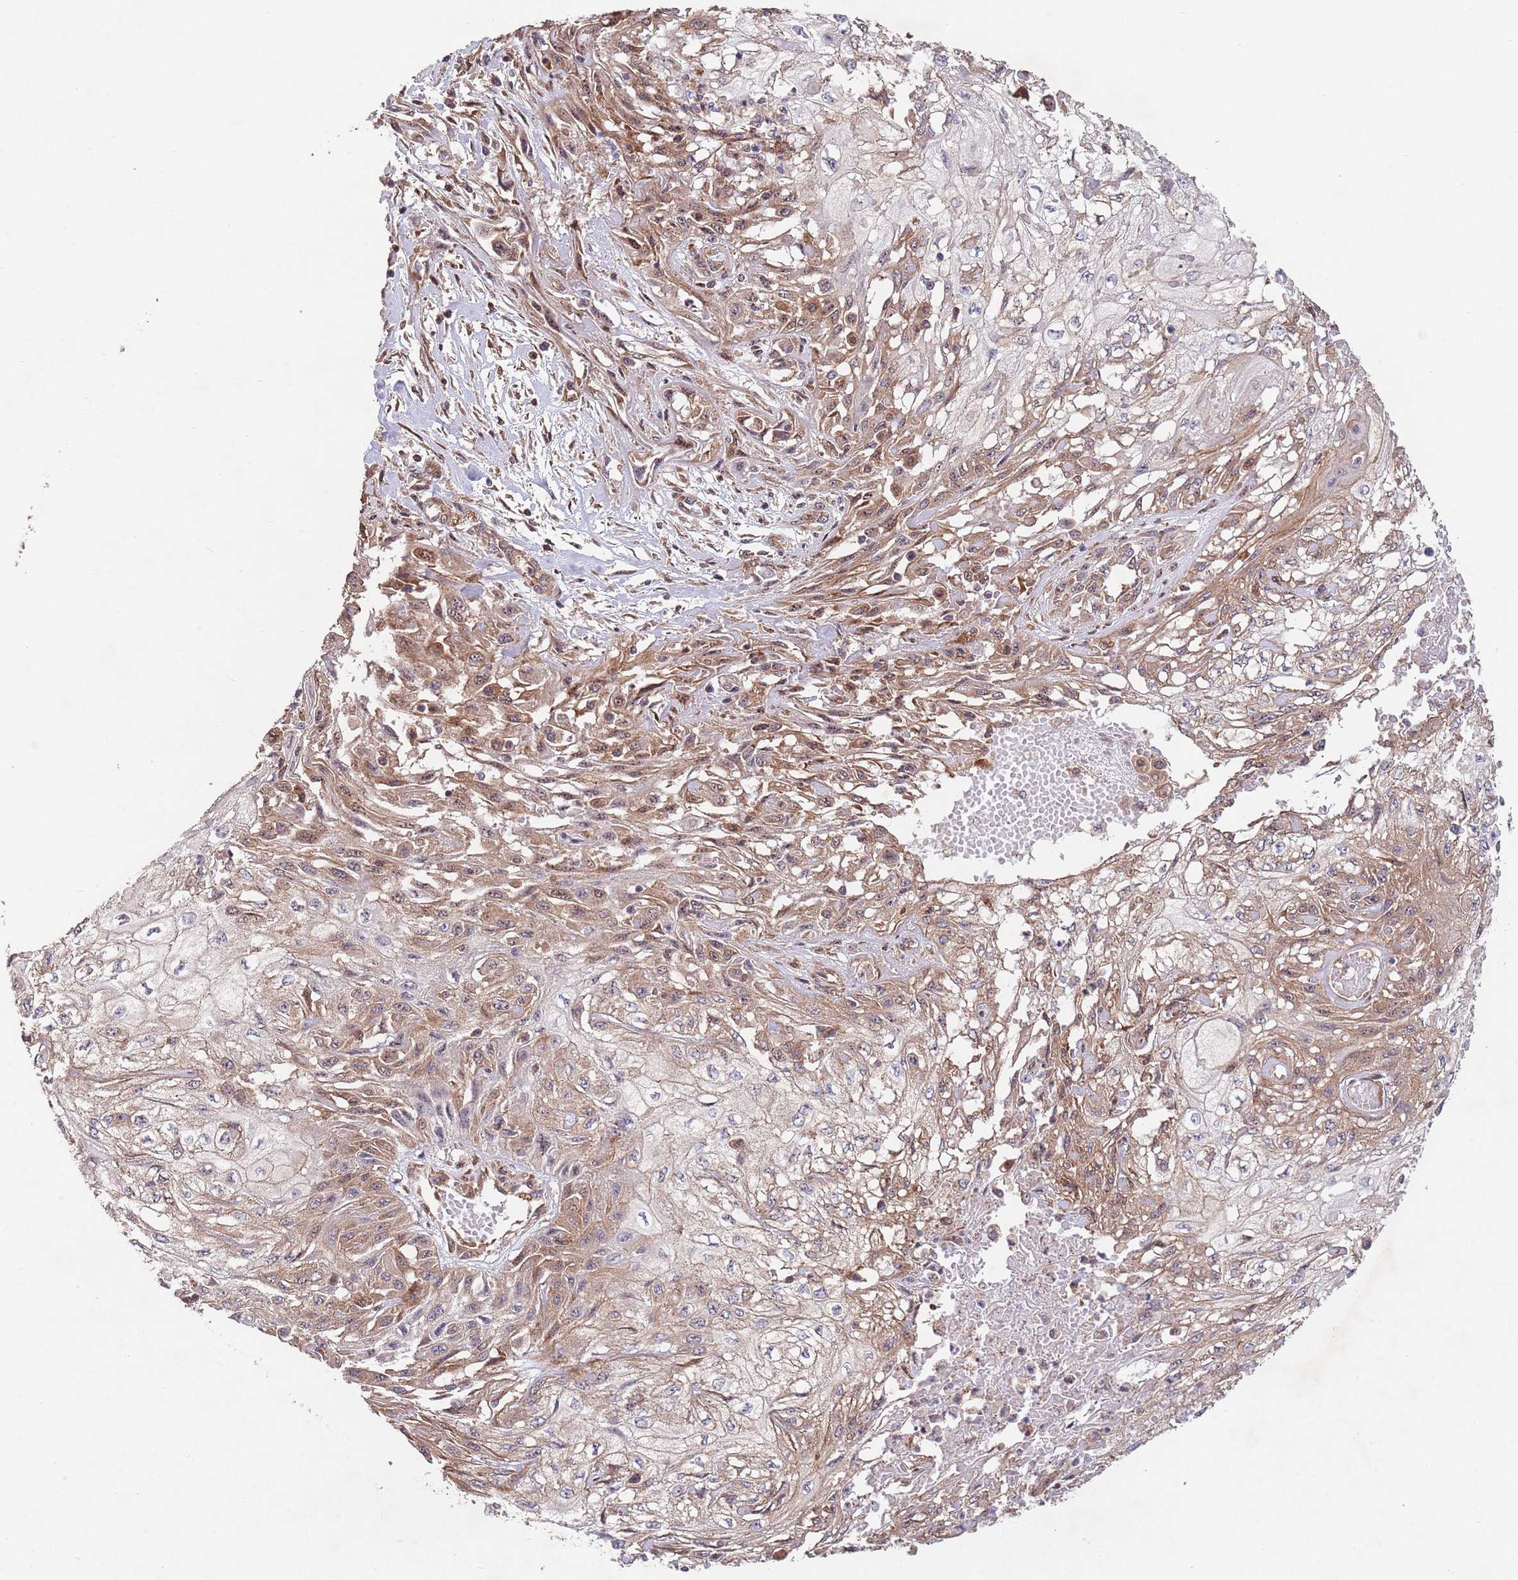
{"staining": {"intensity": "moderate", "quantity": ">75%", "location": "cytoplasmic/membranous"}, "tissue": "skin cancer", "cell_type": "Tumor cells", "image_type": "cancer", "snomed": [{"axis": "morphology", "description": "Squamous cell carcinoma, NOS"}, {"axis": "morphology", "description": "Squamous cell carcinoma, metastatic, NOS"}, {"axis": "topography", "description": "Skin"}, {"axis": "topography", "description": "Lymph node"}], "caption": "Protein expression analysis of skin cancer (squamous cell carcinoma) demonstrates moderate cytoplasmic/membranous staining in approximately >75% of tumor cells.", "gene": "RNF19B", "patient": {"sex": "male", "age": 75}}